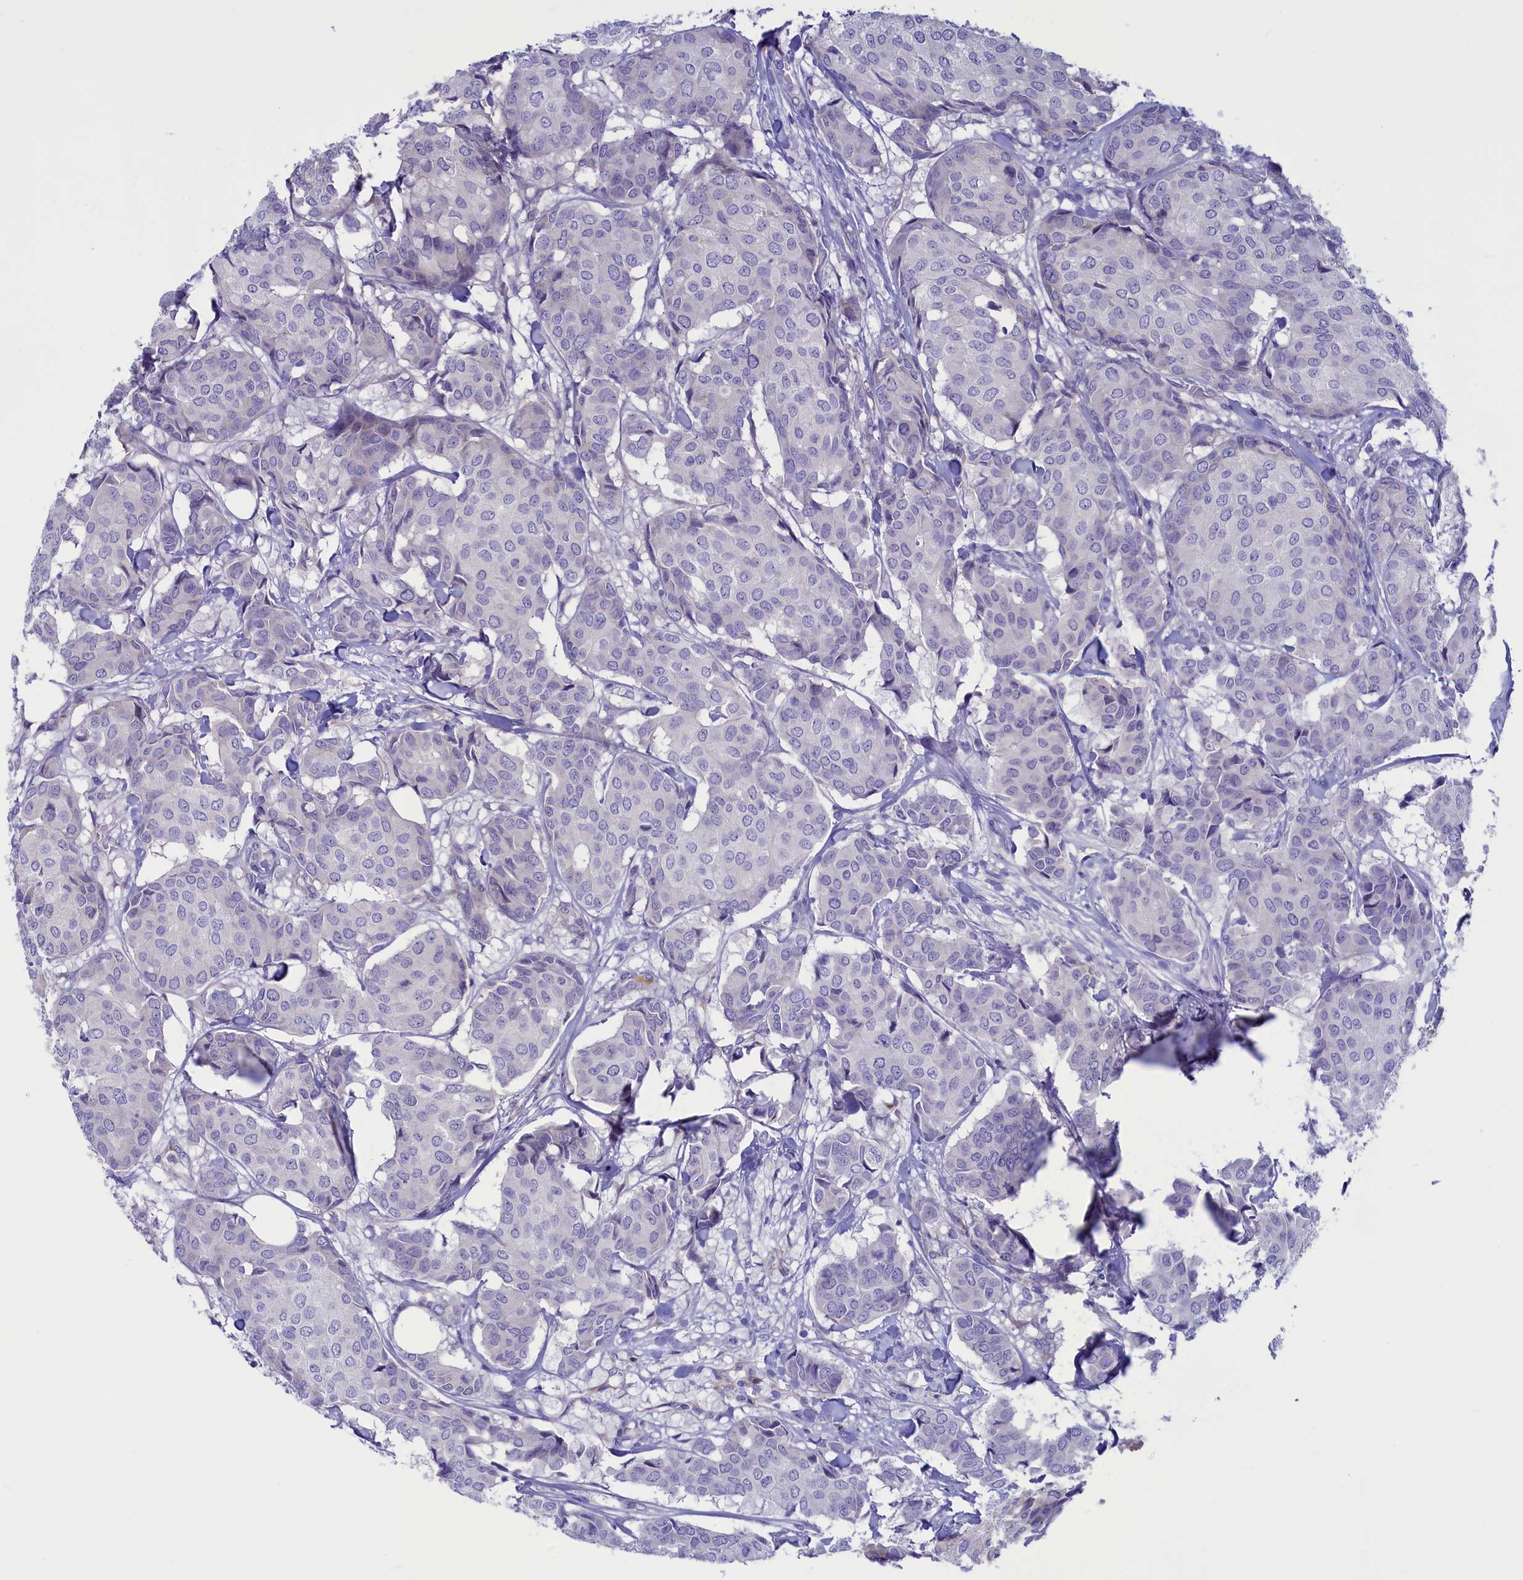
{"staining": {"intensity": "negative", "quantity": "none", "location": "none"}, "tissue": "breast cancer", "cell_type": "Tumor cells", "image_type": "cancer", "snomed": [{"axis": "morphology", "description": "Duct carcinoma"}, {"axis": "topography", "description": "Breast"}], "caption": "High magnification brightfield microscopy of breast cancer (intraductal carcinoma) stained with DAB (brown) and counterstained with hematoxylin (blue): tumor cells show no significant positivity.", "gene": "LOXL1", "patient": {"sex": "female", "age": 75}}